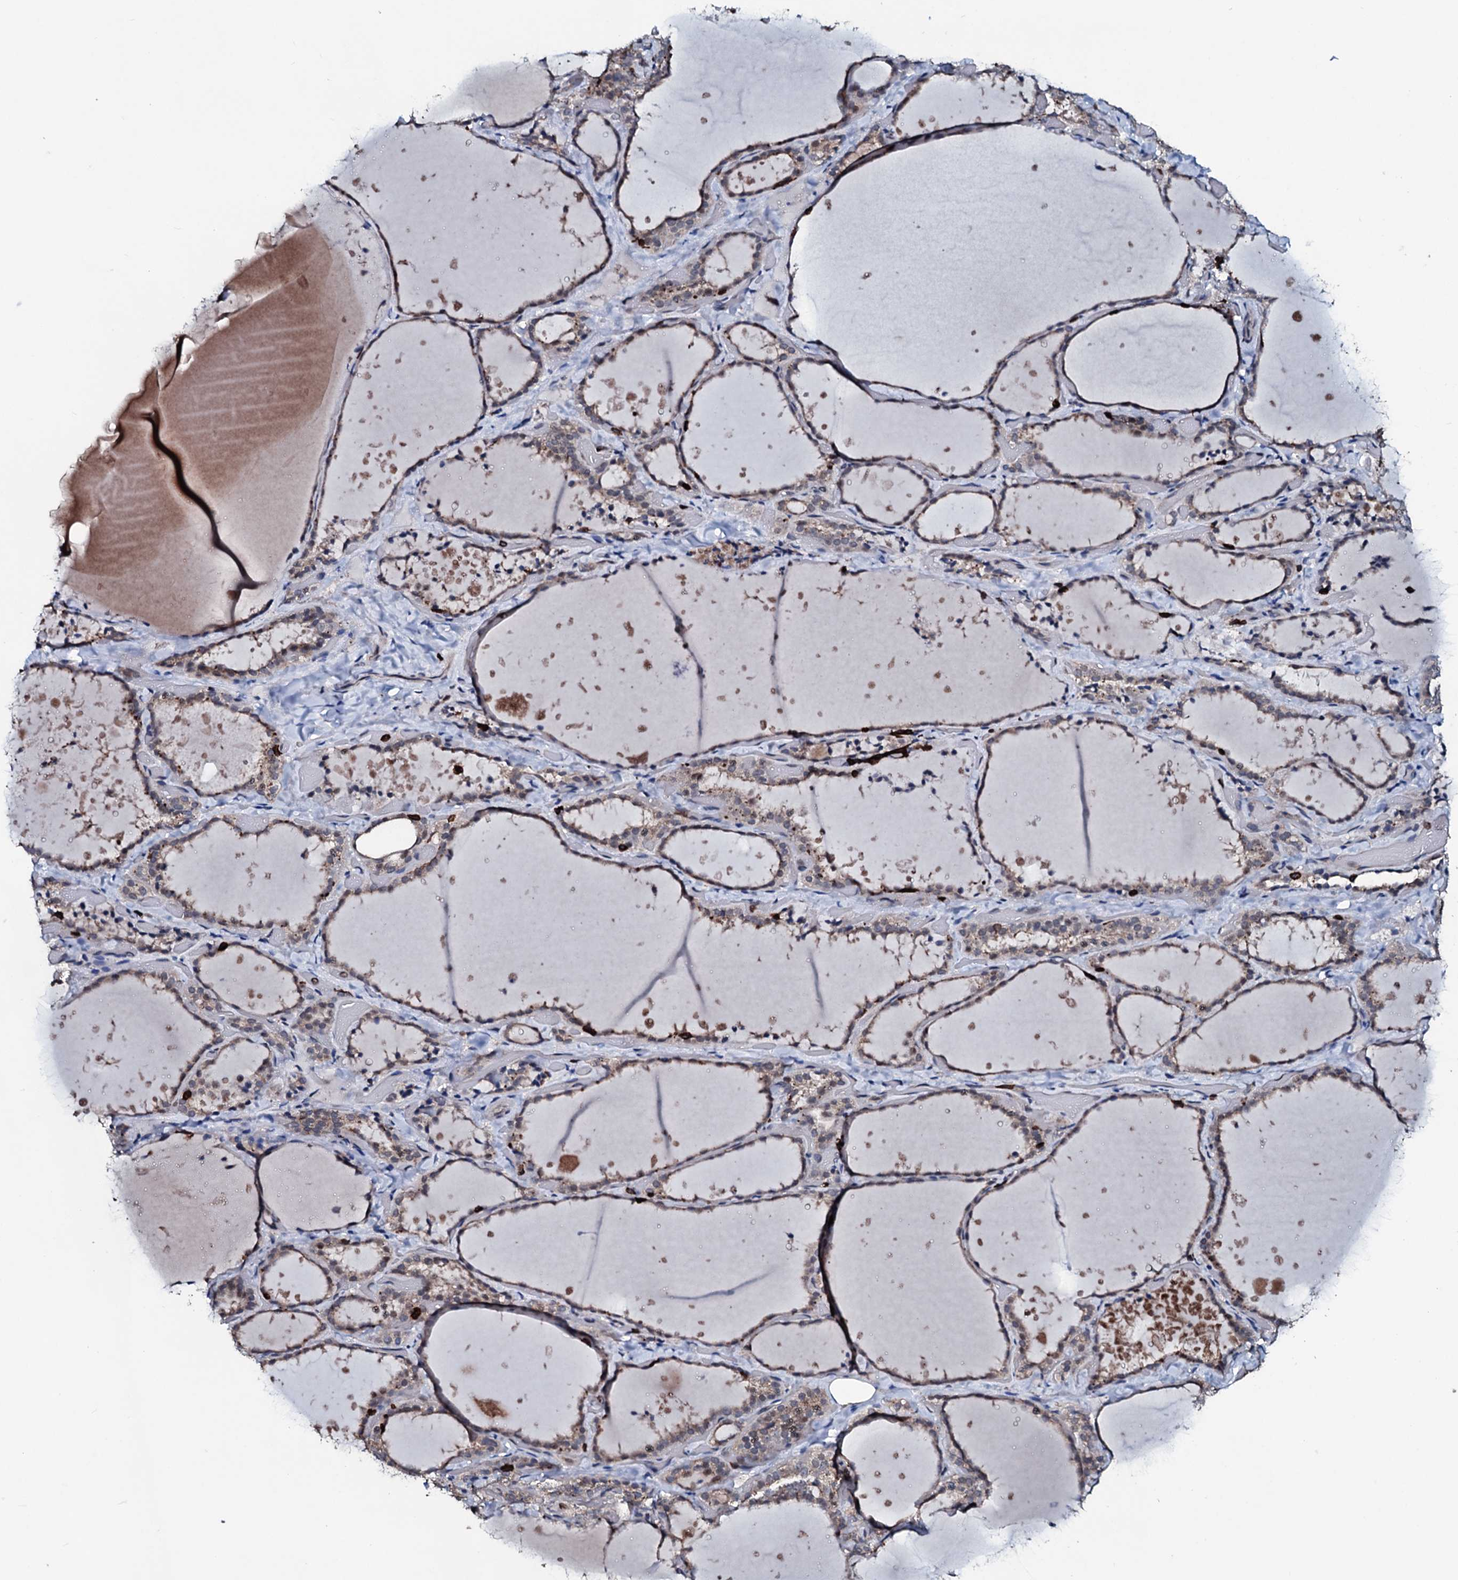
{"staining": {"intensity": "weak", "quantity": "25%-75%", "location": "cytoplasmic/membranous,nuclear"}, "tissue": "thyroid gland", "cell_type": "Glandular cells", "image_type": "normal", "snomed": [{"axis": "morphology", "description": "Normal tissue, NOS"}, {"axis": "topography", "description": "Thyroid gland"}], "caption": "This photomicrograph shows IHC staining of benign human thyroid gland, with low weak cytoplasmic/membranous,nuclear positivity in approximately 25%-75% of glandular cells.", "gene": "OGFOD2", "patient": {"sex": "female", "age": 44}}